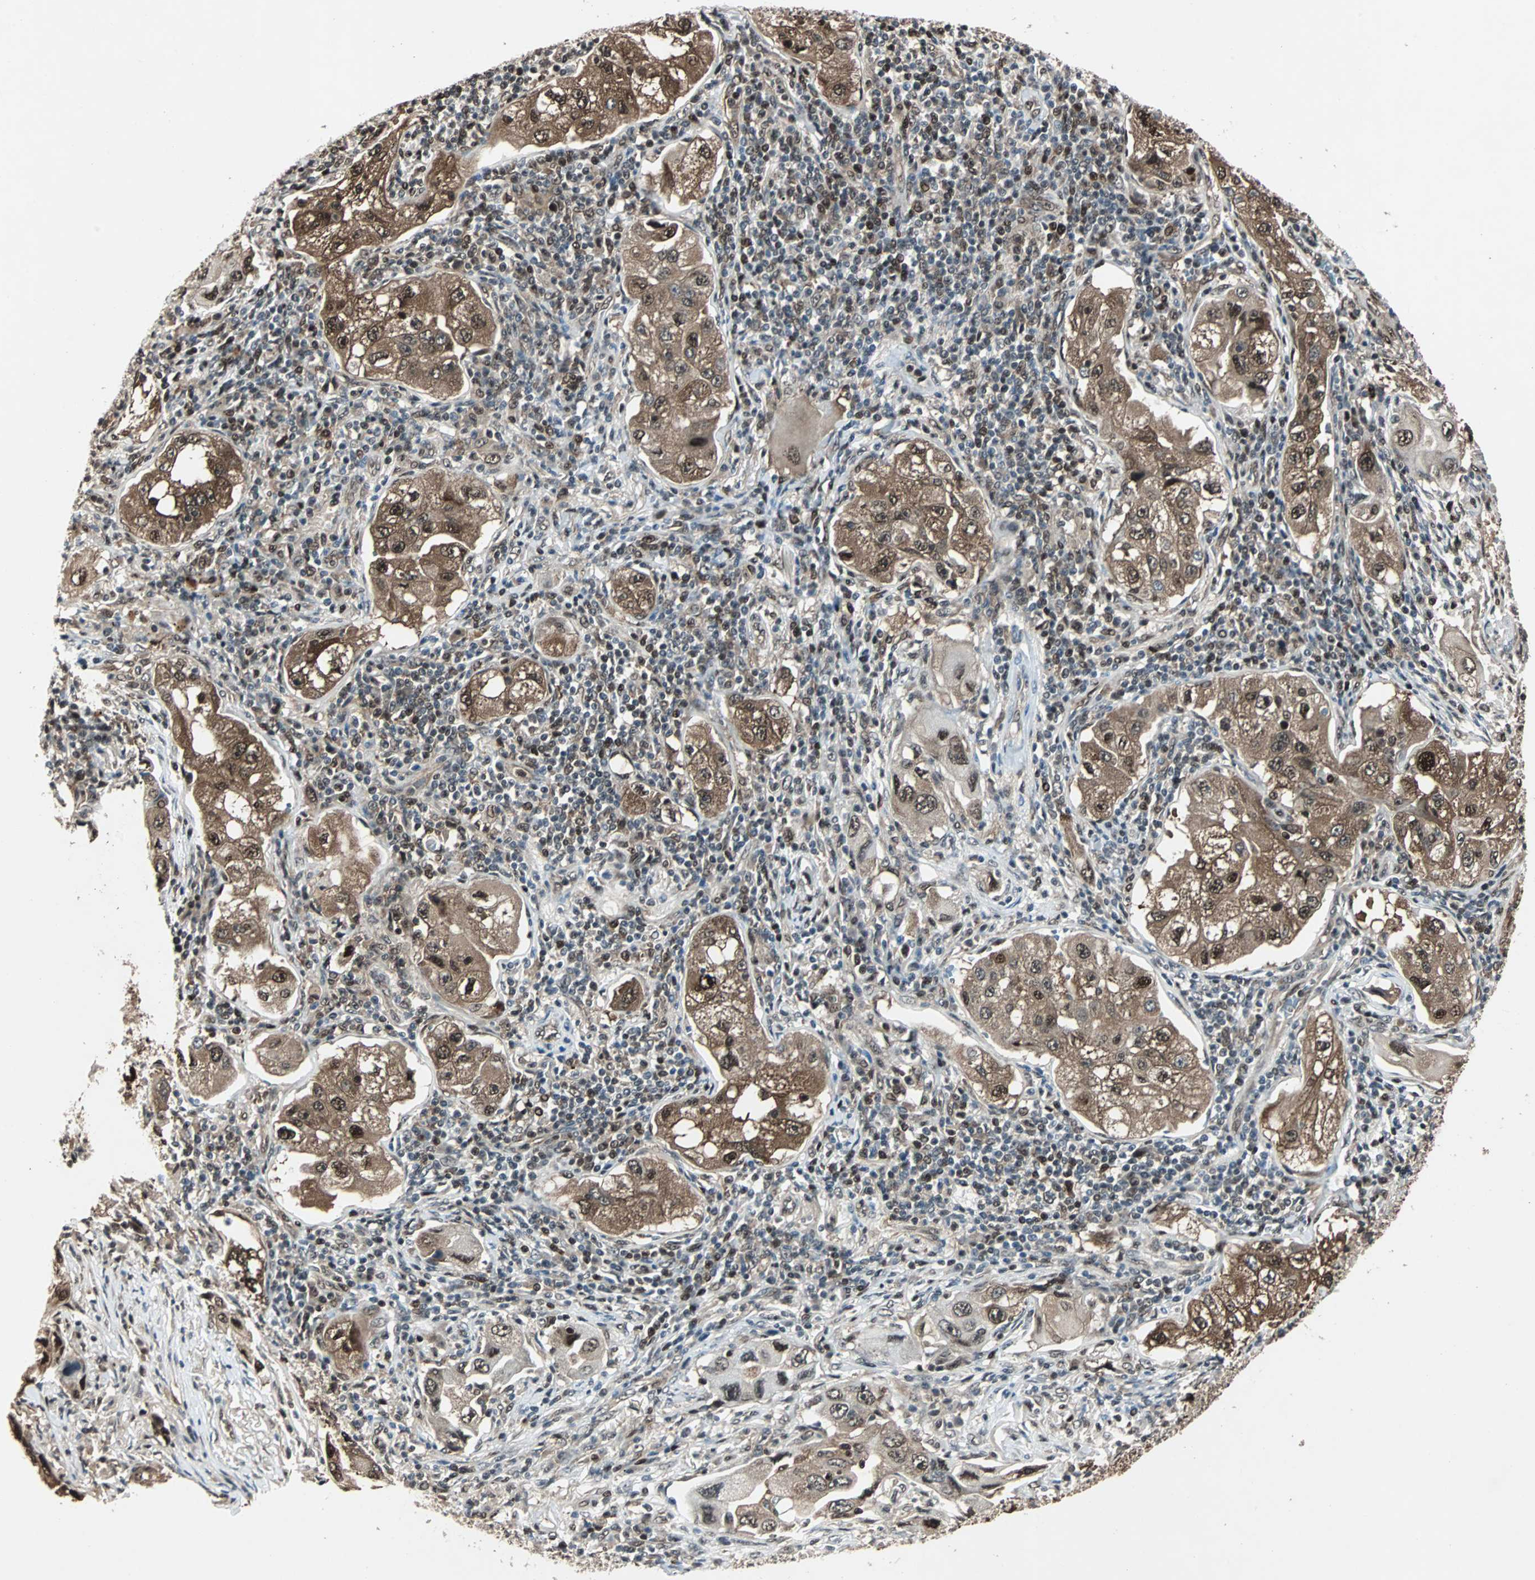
{"staining": {"intensity": "strong", "quantity": ">75%", "location": "cytoplasmic/membranous,nuclear"}, "tissue": "lung cancer", "cell_type": "Tumor cells", "image_type": "cancer", "snomed": [{"axis": "morphology", "description": "Adenocarcinoma, NOS"}, {"axis": "topography", "description": "Lung"}], "caption": "This image demonstrates immunohistochemistry (IHC) staining of lung cancer (adenocarcinoma), with high strong cytoplasmic/membranous and nuclear expression in about >75% of tumor cells.", "gene": "ACLY", "patient": {"sex": "female", "age": 65}}